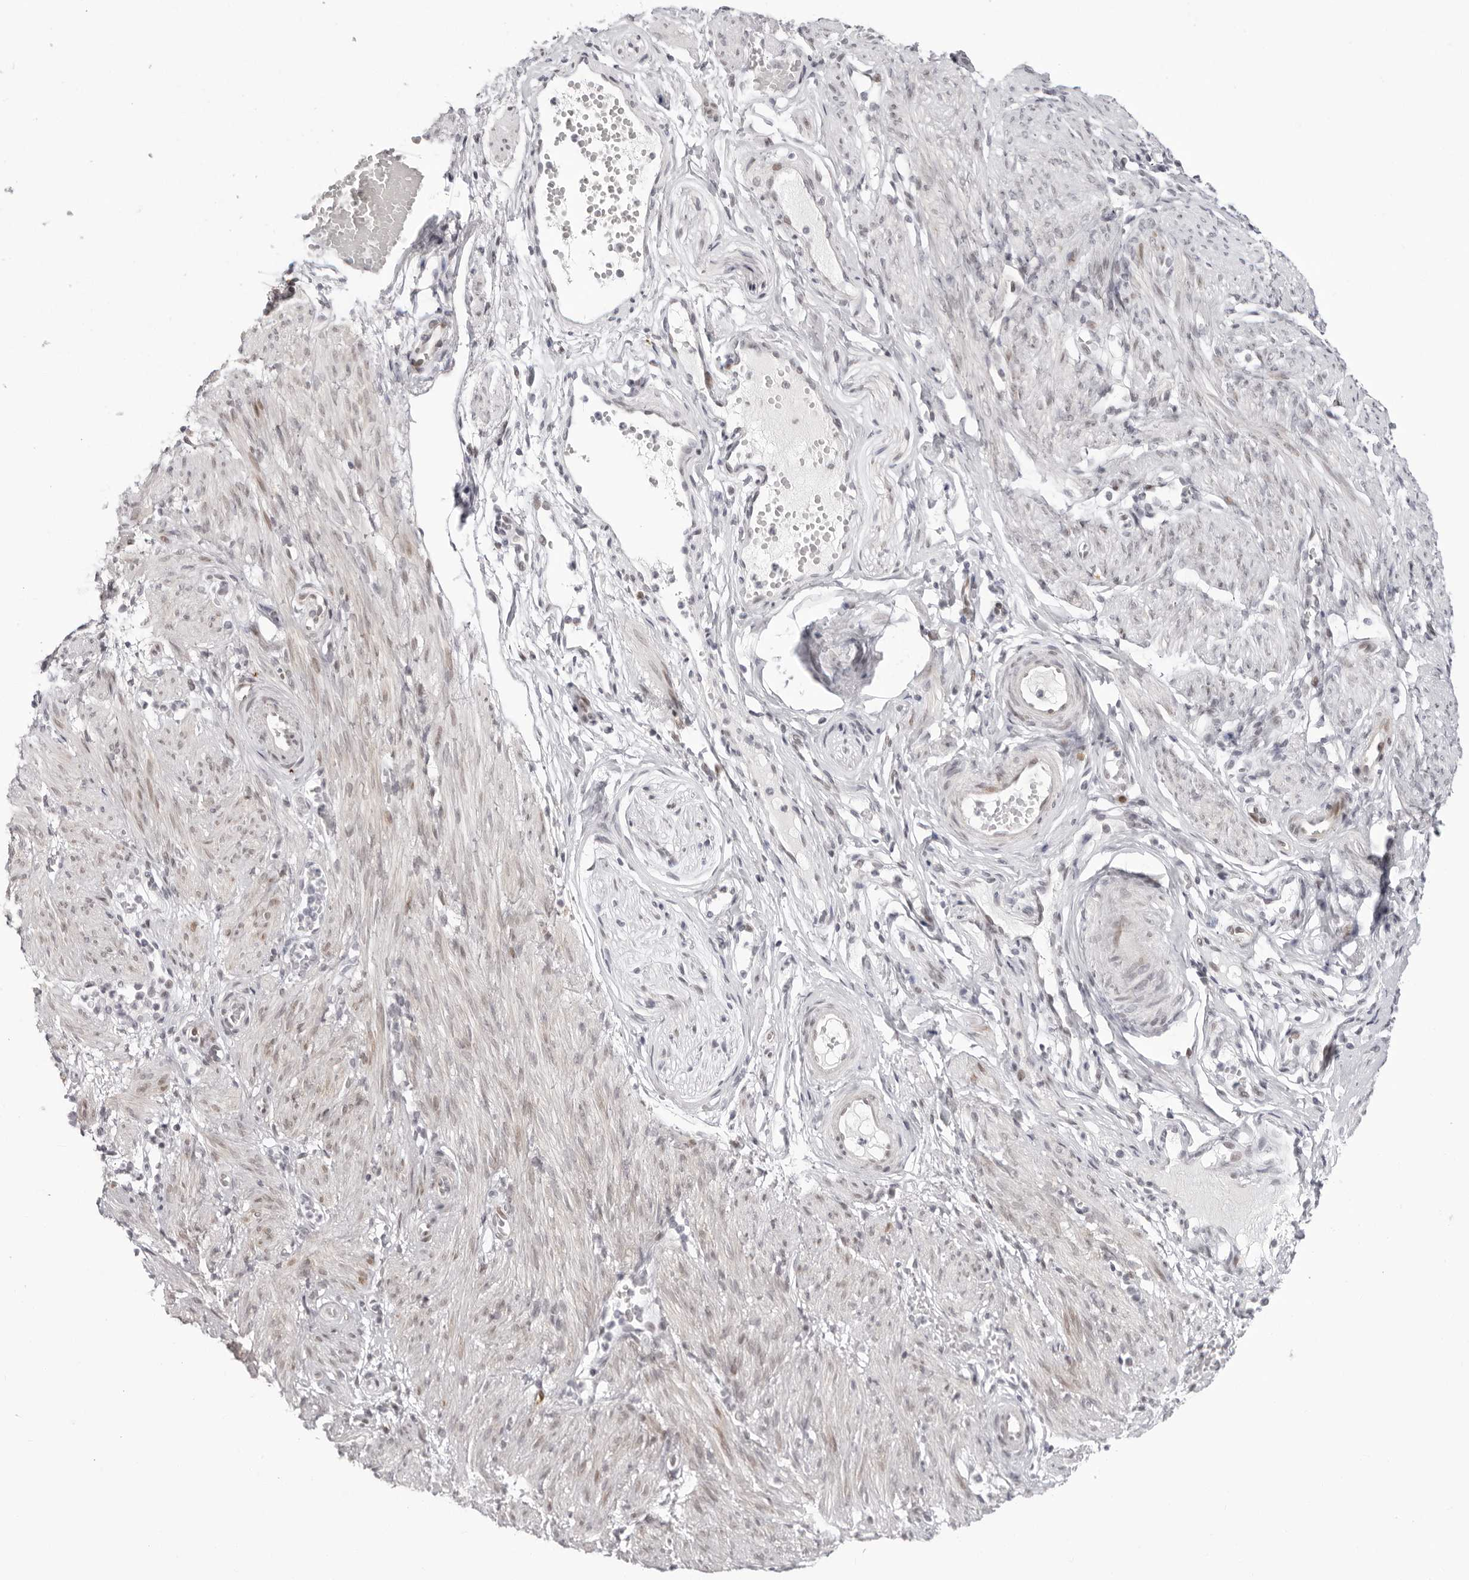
{"staining": {"intensity": "negative", "quantity": "none", "location": "none"}, "tissue": "adipose tissue", "cell_type": "Adipocytes", "image_type": "normal", "snomed": [{"axis": "morphology", "description": "Normal tissue, NOS"}, {"axis": "topography", "description": "Smooth muscle"}, {"axis": "topography", "description": "Peripheral nerve tissue"}], "caption": "The micrograph demonstrates no staining of adipocytes in unremarkable adipose tissue.", "gene": "NTPCR", "patient": {"sex": "female", "age": 39}}